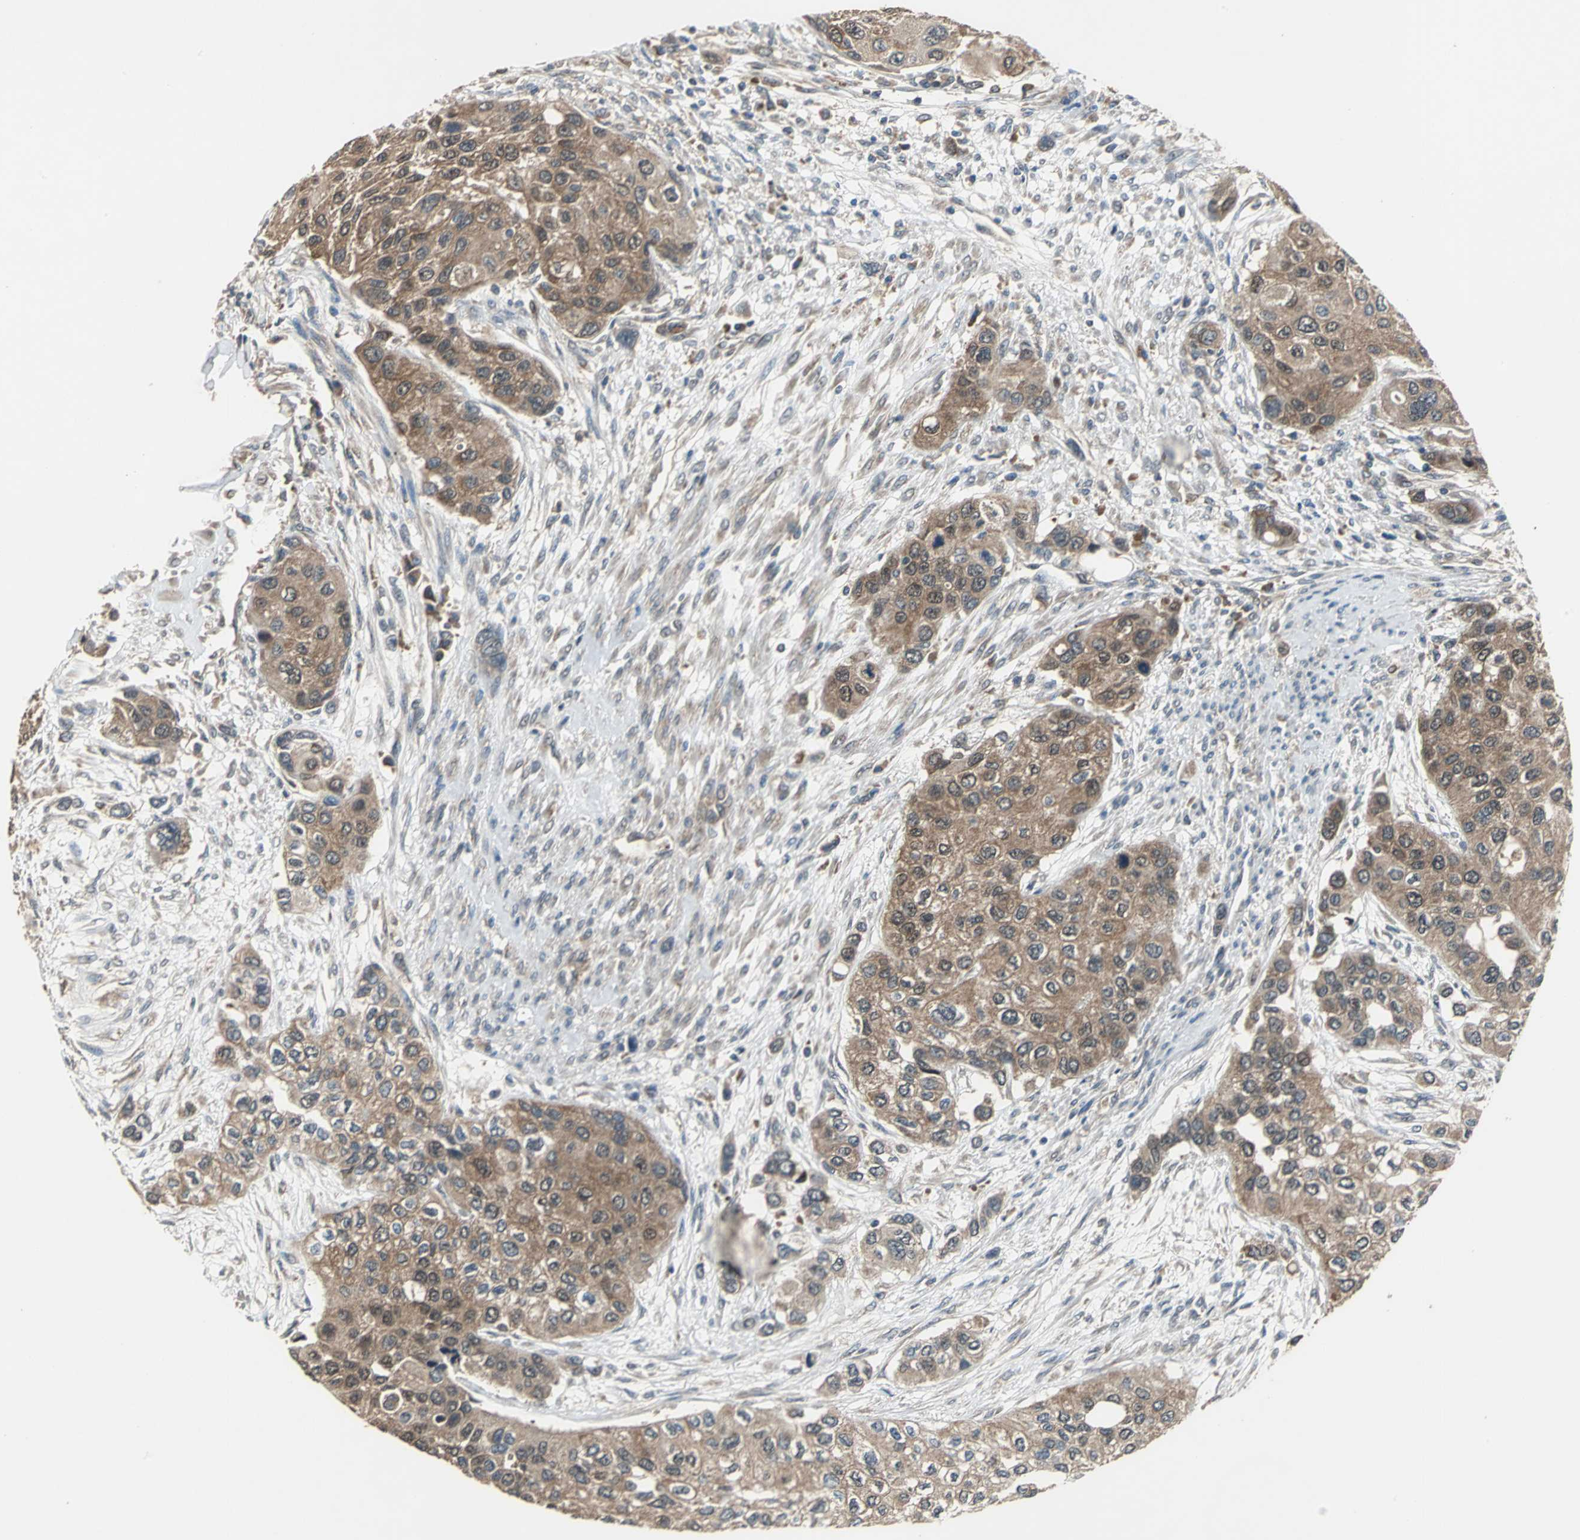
{"staining": {"intensity": "strong", "quantity": ">75%", "location": "cytoplasmic/membranous,nuclear"}, "tissue": "urothelial cancer", "cell_type": "Tumor cells", "image_type": "cancer", "snomed": [{"axis": "morphology", "description": "Urothelial carcinoma, High grade"}, {"axis": "topography", "description": "Urinary bladder"}], "caption": "The photomicrograph reveals immunohistochemical staining of urothelial cancer. There is strong cytoplasmic/membranous and nuclear expression is present in approximately >75% of tumor cells.", "gene": "ZNF608", "patient": {"sex": "female", "age": 56}}